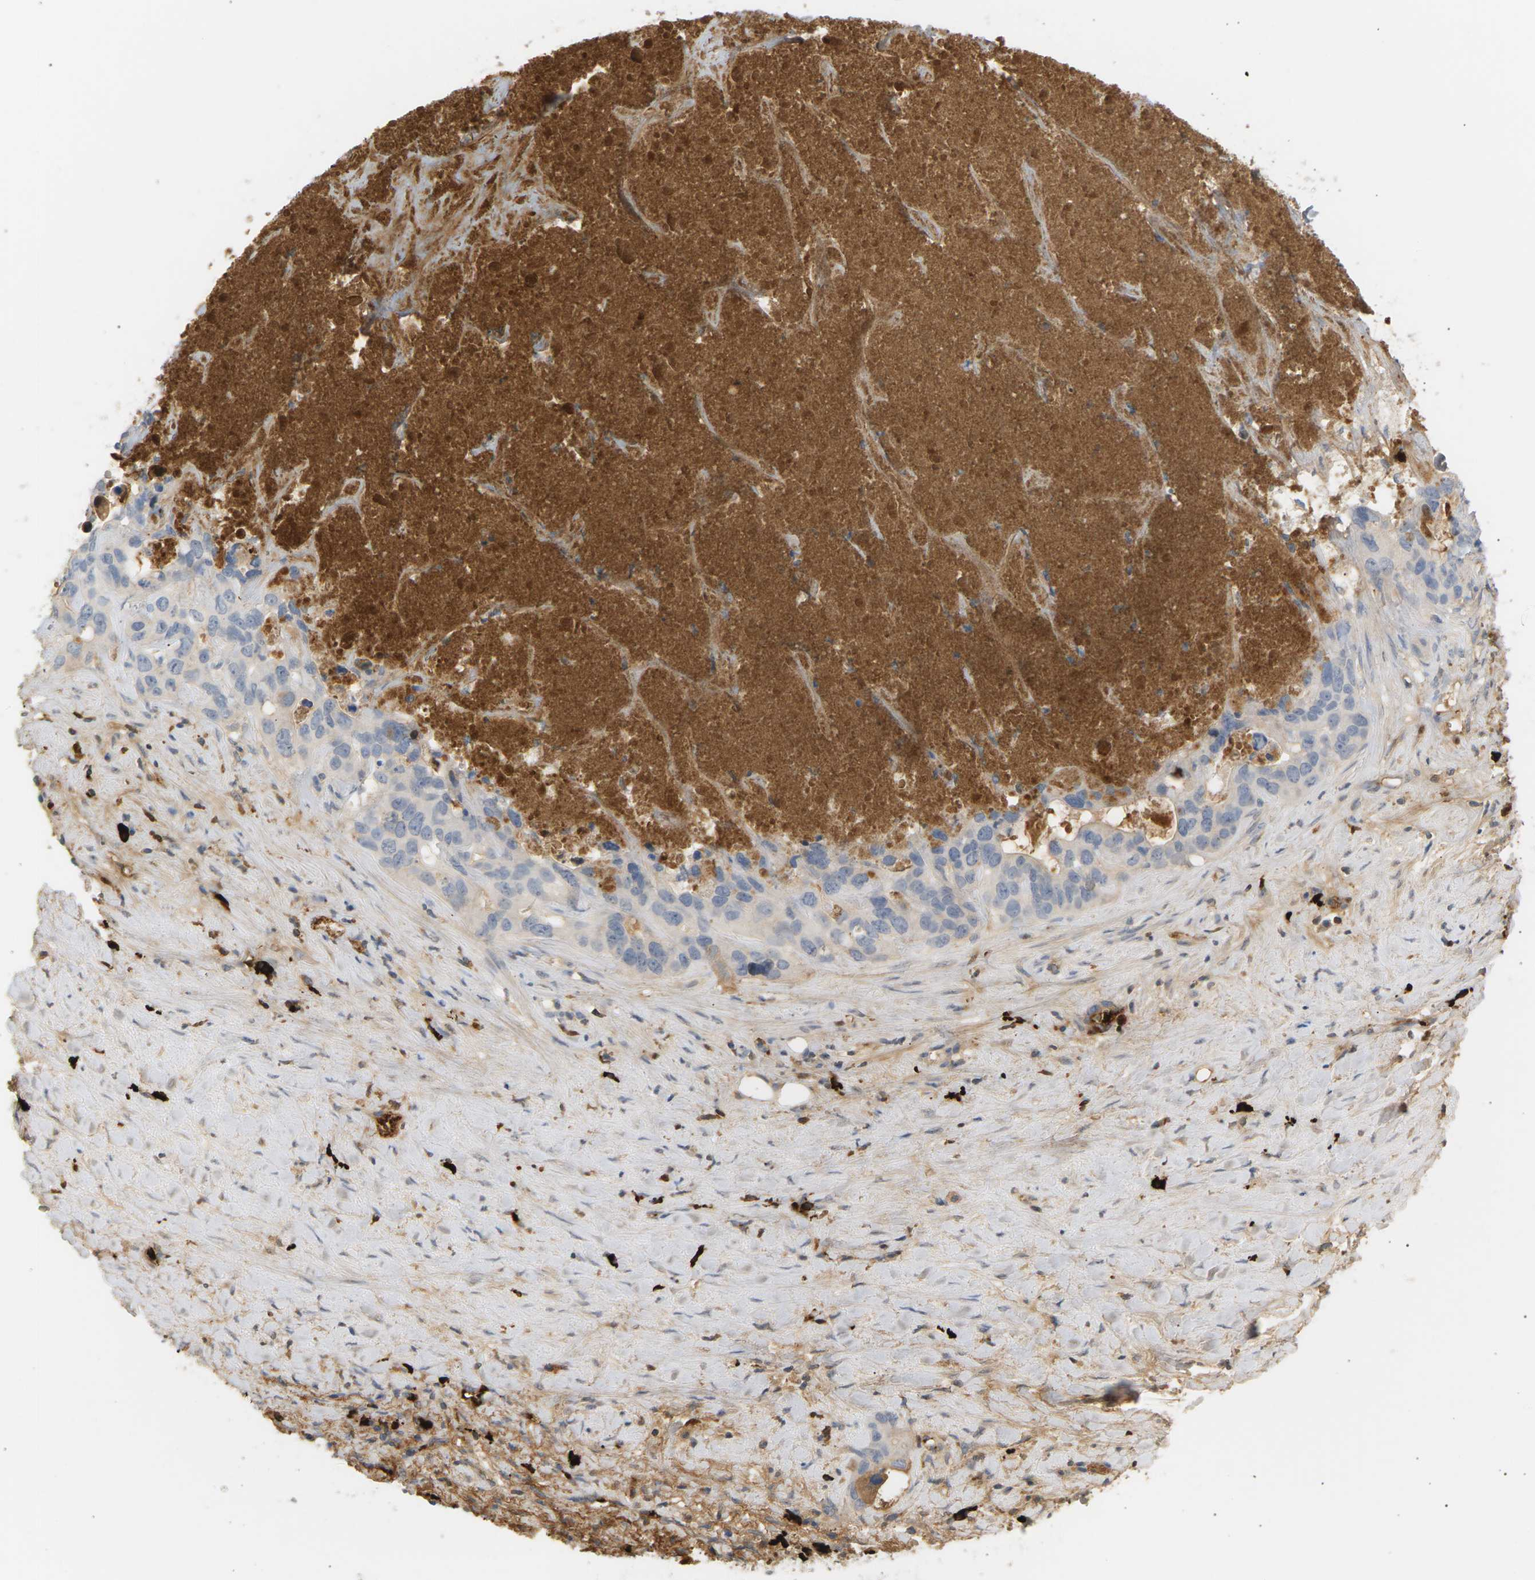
{"staining": {"intensity": "negative", "quantity": "none", "location": "none"}, "tissue": "liver cancer", "cell_type": "Tumor cells", "image_type": "cancer", "snomed": [{"axis": "morphology", "description": "Cholangiocarcinoma"}, {"axis": "topography", "description": "Liver"}], "caption": "A micrograph of human liver cancer is negative for staining in tumor cells.", "gene": "IGLC3", "patient": {"sex": "female", "age": 65}}